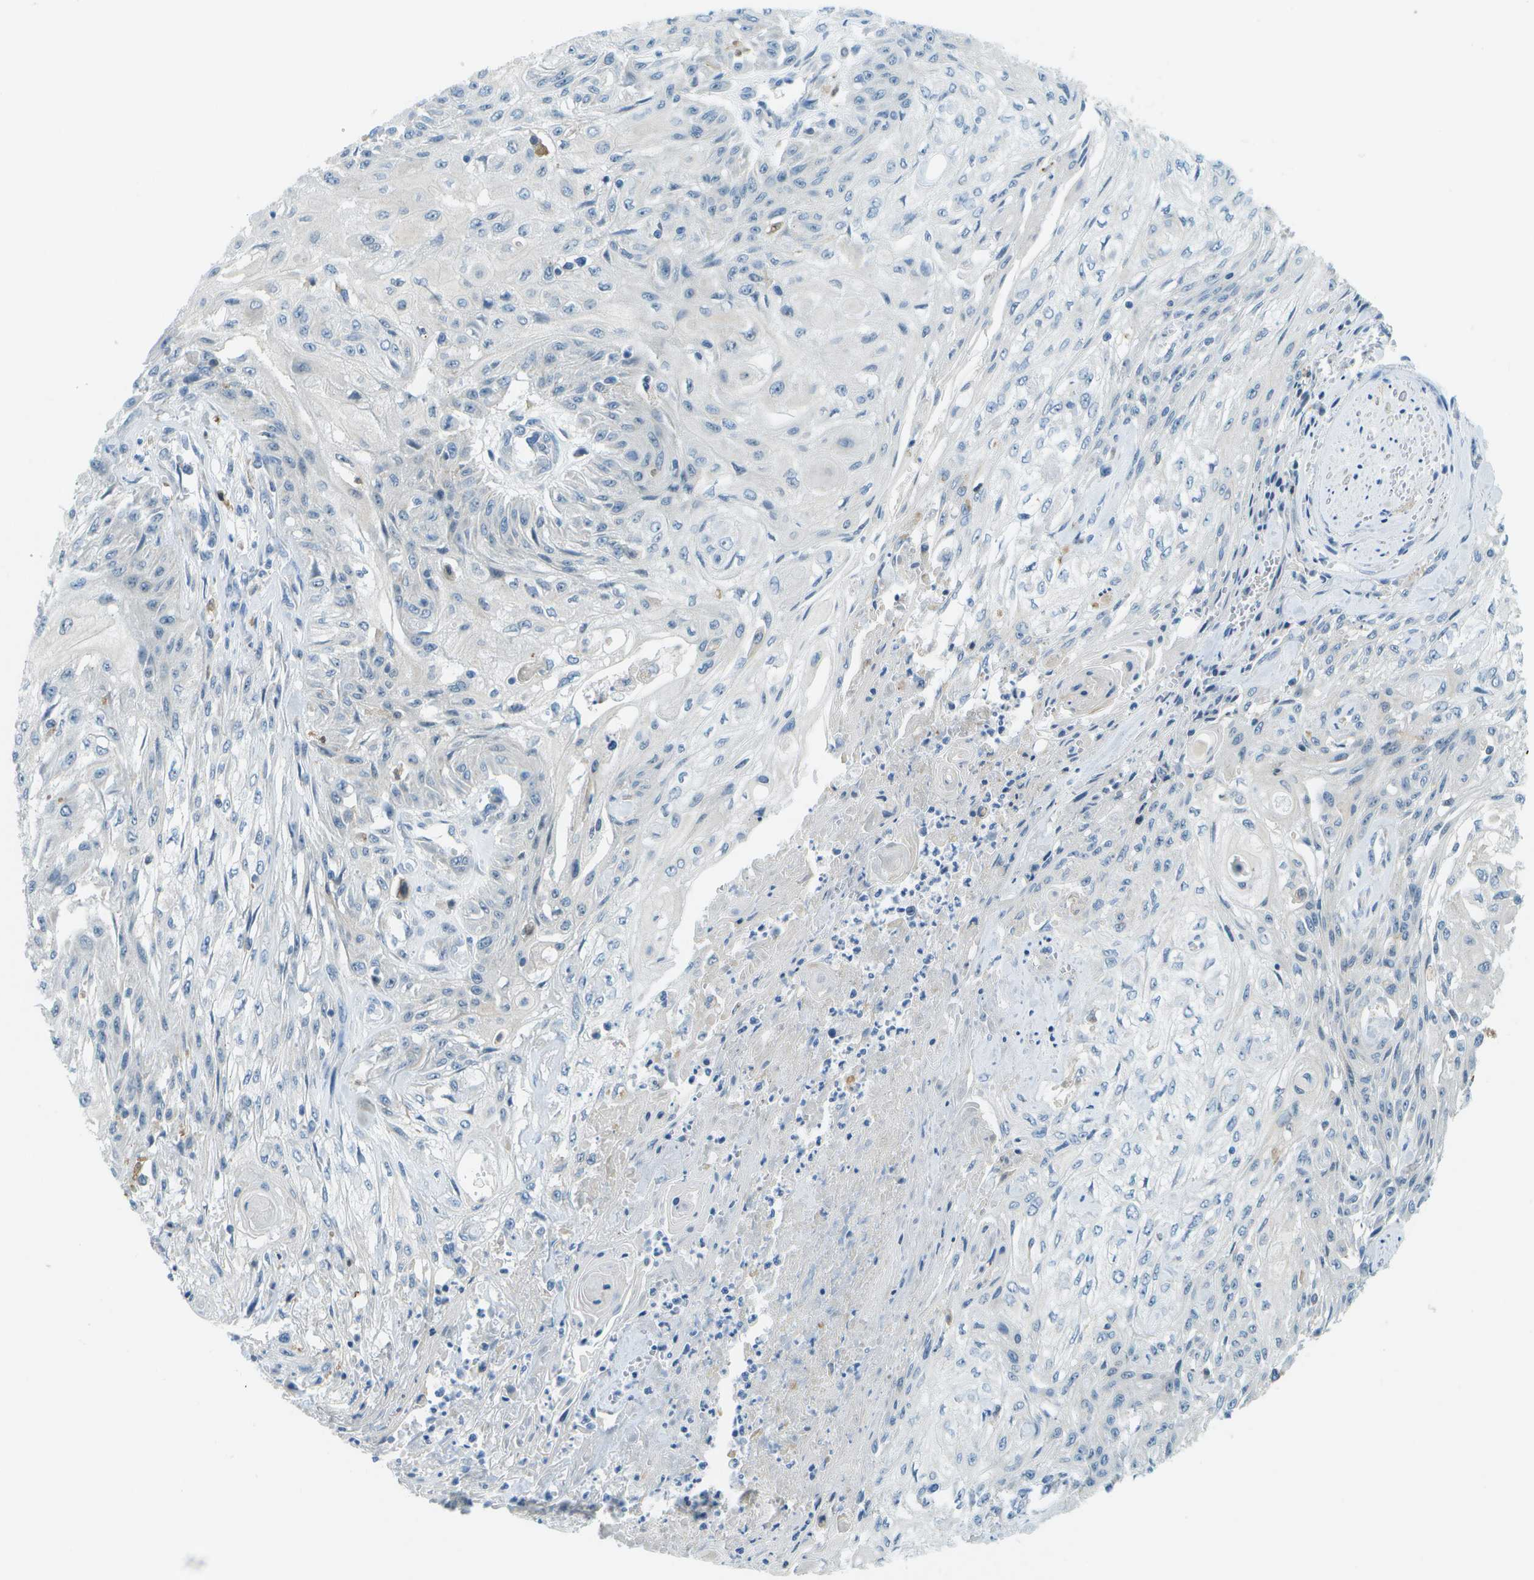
{"staining": {"intensity": "negative", "quantity": "none", "location": "none"}, "tissue": "skin cancer", "cell_type": "Tumor cells", "image_type": "cancer", "snomed": [{"axis": "morphology", "description": "Squamous cell carcinoma, NOS"}, {"axis": "morphology", "description": "Squamous cell carcinoma, metastatic, NOS"}, {"axis": "topography", "description": "Skin"}, {"axis": "topography", "description": "Lymph node"}], "caption": "The photomicrograph demonstrates no significant staining in tumor cells of squamous cell carcinoma (skin).", "gene": "CDH23", "patient": {"sex": "male", "age": 75}}